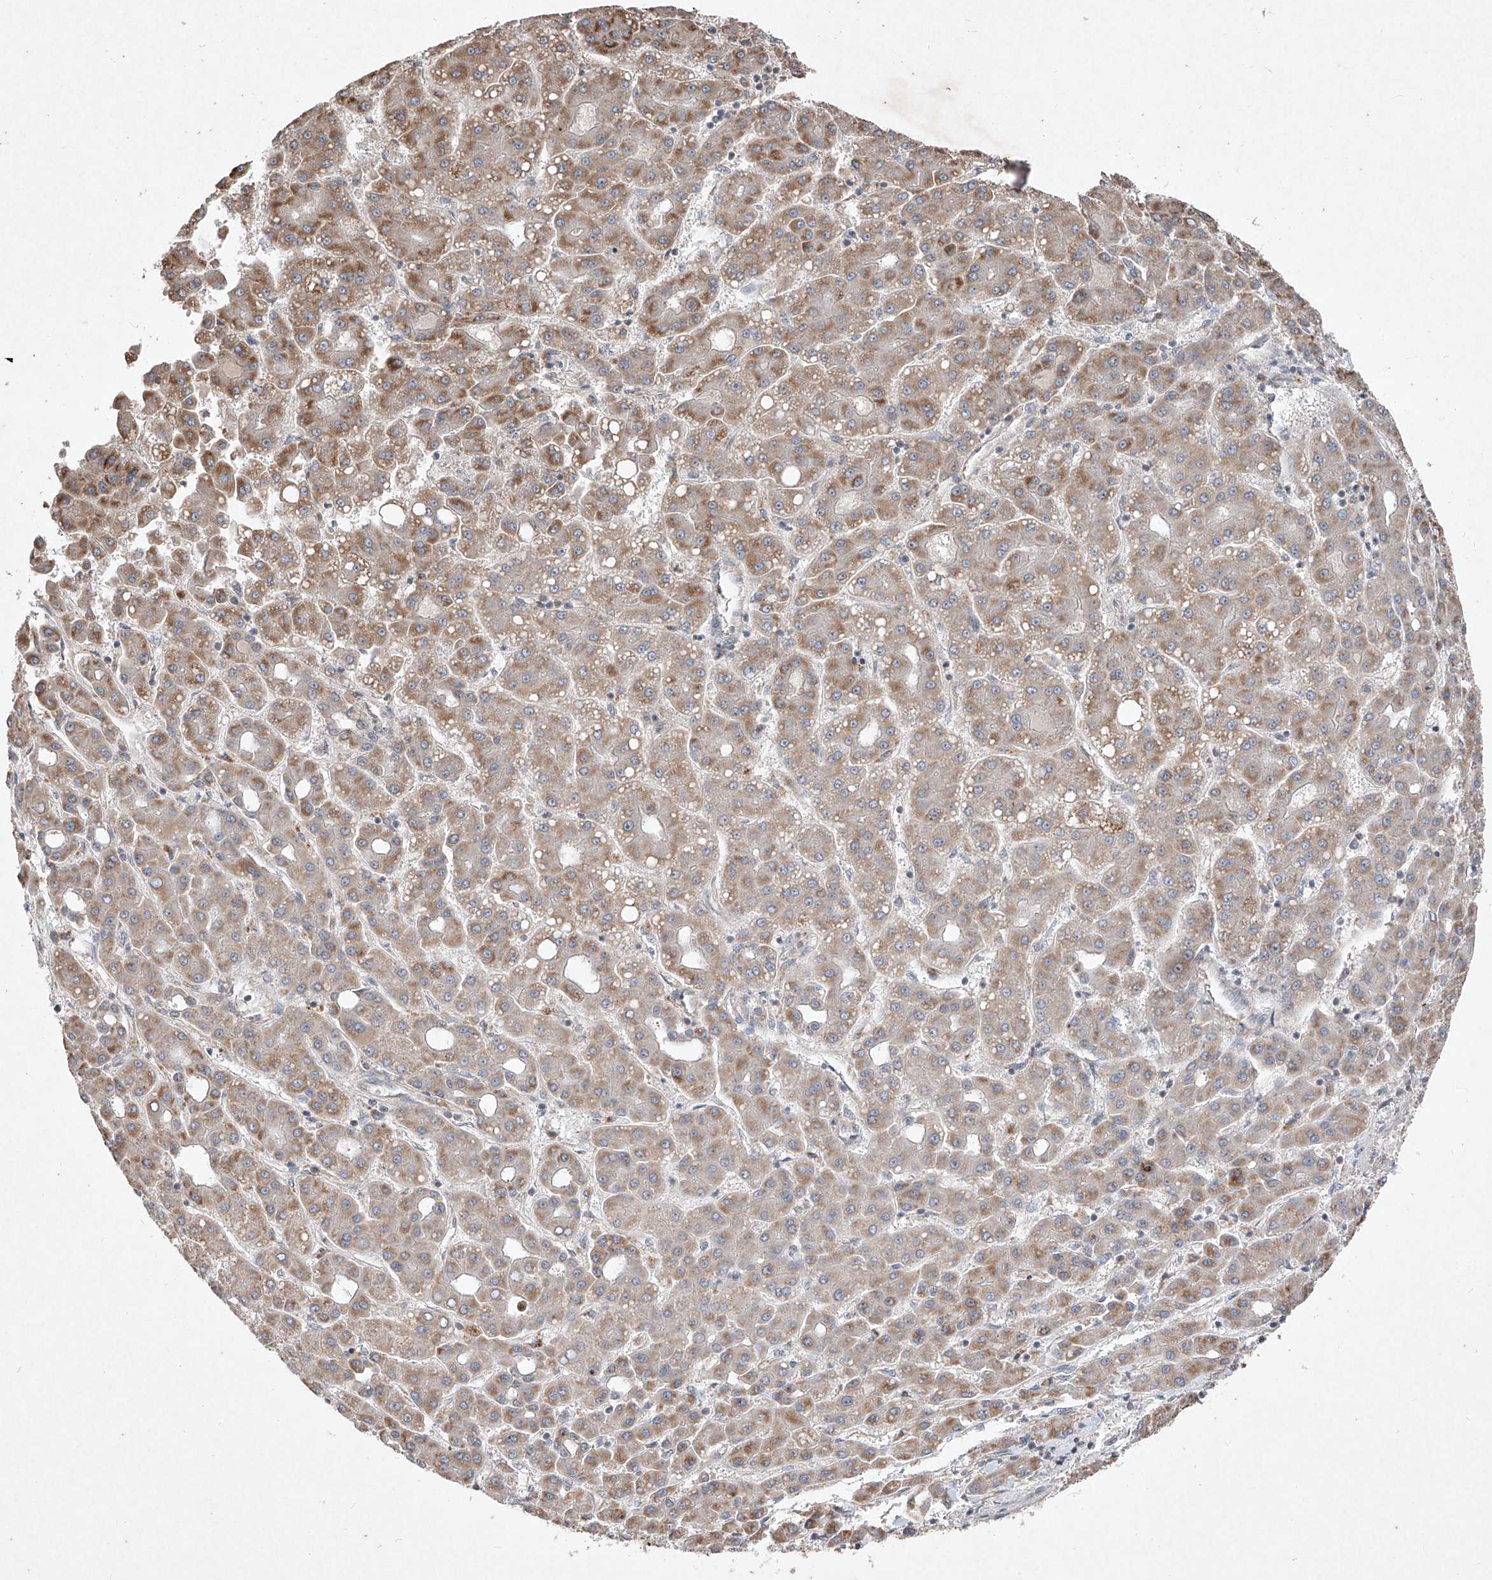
{"staining": {"intensity": "moderate", "quantity": "25%-75%", "location": "cytoplasmic/membranous"}, "tissue": "liver cancer", "cell_type": "Tumor cells", "image_type": "cancer", "snomed": [{"axis": "morphology", "description": "Carcinoma, Hepatocellular, NOS"}, {"axis": "topography", "description": "Liver"}], "caption": "Moderate cytoplasmic/membranous positivity is identified in approximately 25%-75% of tumor cells in liver hepatocellular carcinoma.", "gene": "ABCD3", "patient": {"sex": "male", "age": 65}}